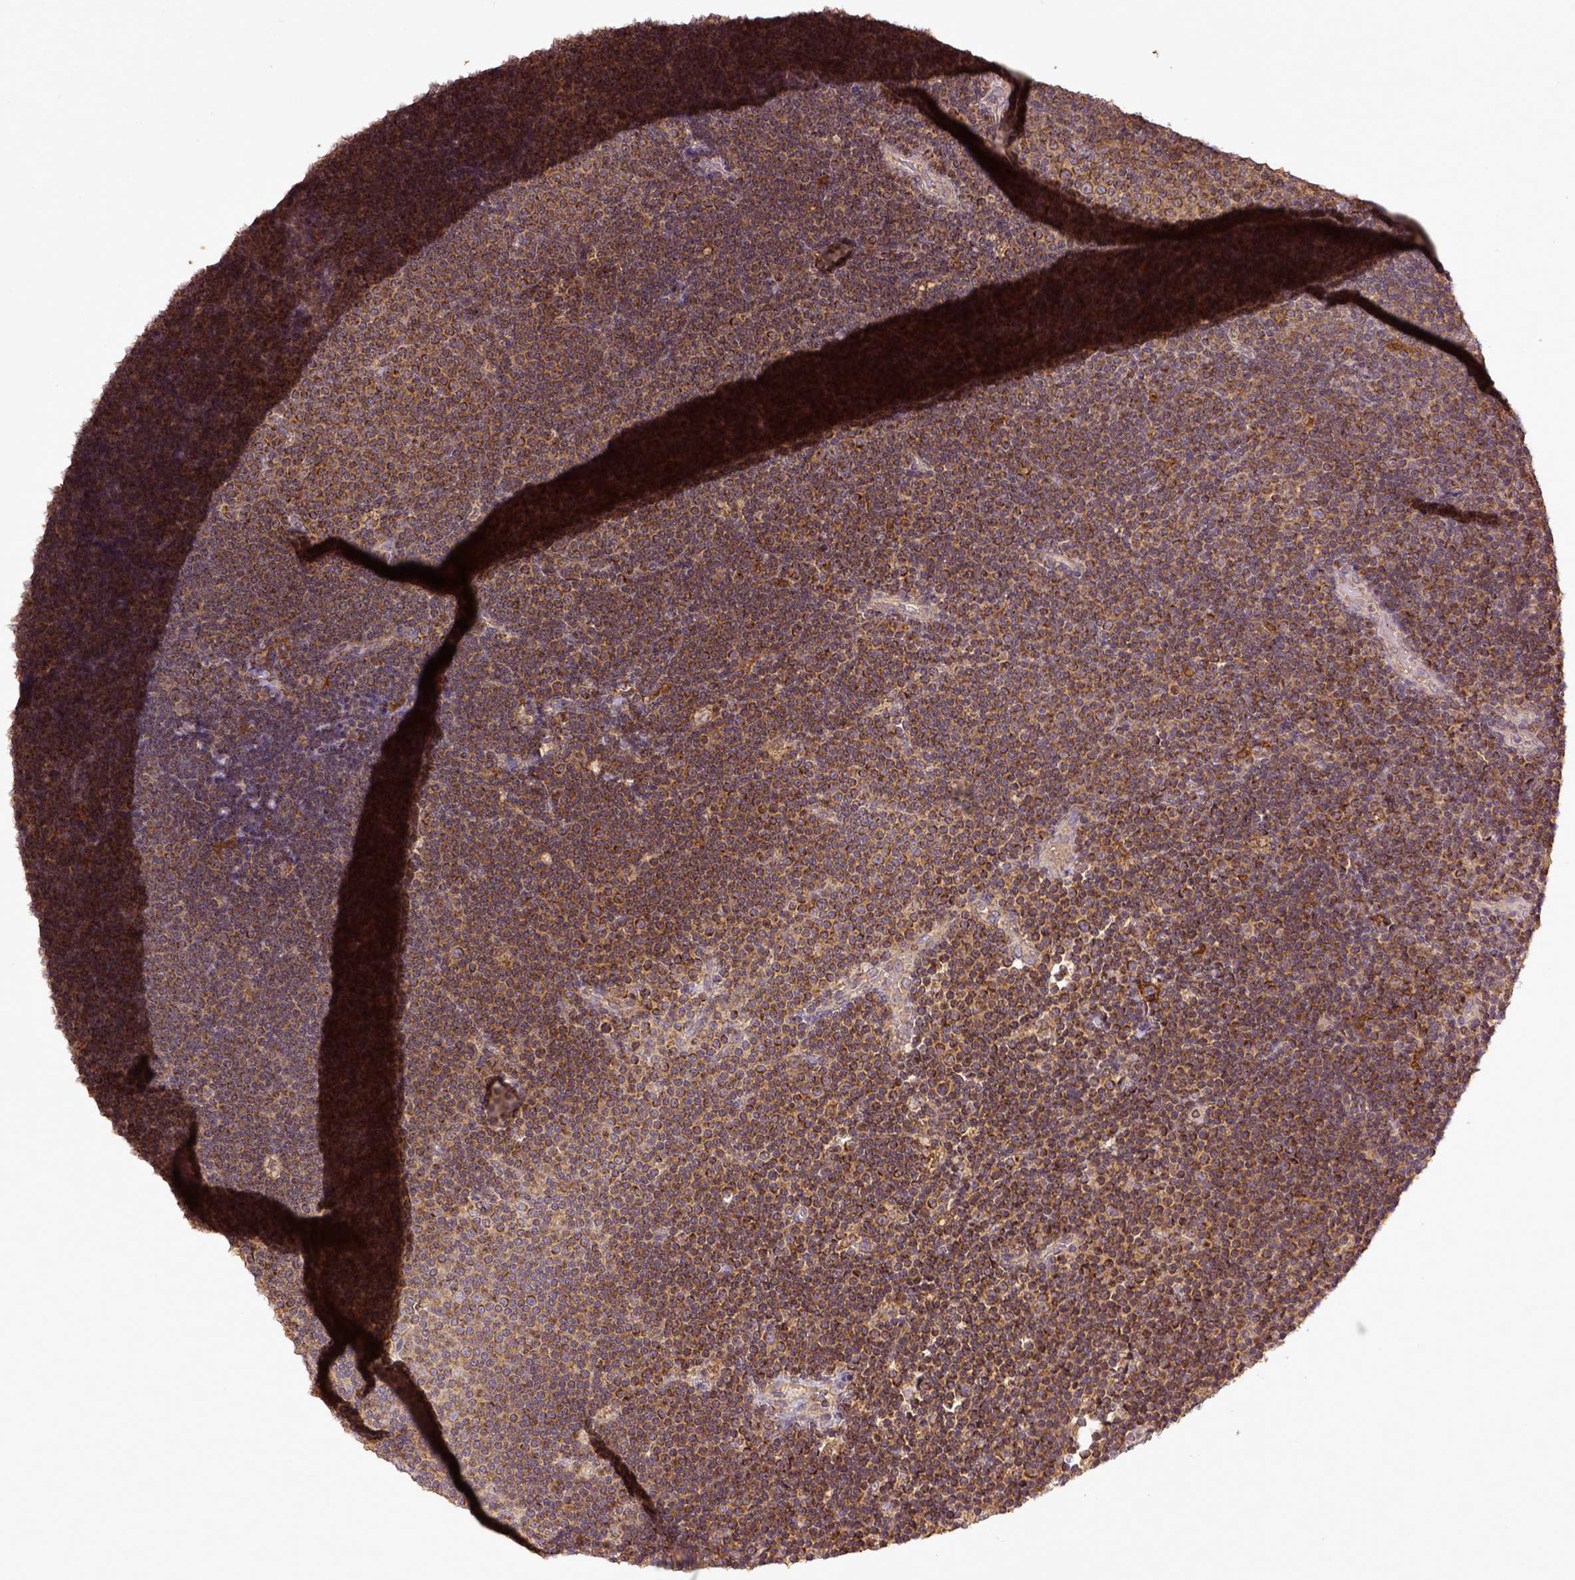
{"staining": {"intensity": "strong", "quantity": ">75%", "location": "cytoplasmic/membranous"}, "tissue": "lymphoma", "cell_type": "Tumor cells", "image_type": "cancer", "snomed": [{"axis": "morphology", "description": "Malignant lymphoma, non-Hodgkin's type, Low grade"}, {"axis": "topography", "description": "Brain"}], "caption": "Strong cytoplasmic/membranous positivity for a protein is identified in approximately >75% of tumor cells of lymphoma using immunohistochemistry (IHC).", "gene": "MT-CO1", "patient": {"sex": "female", "age": 66}}